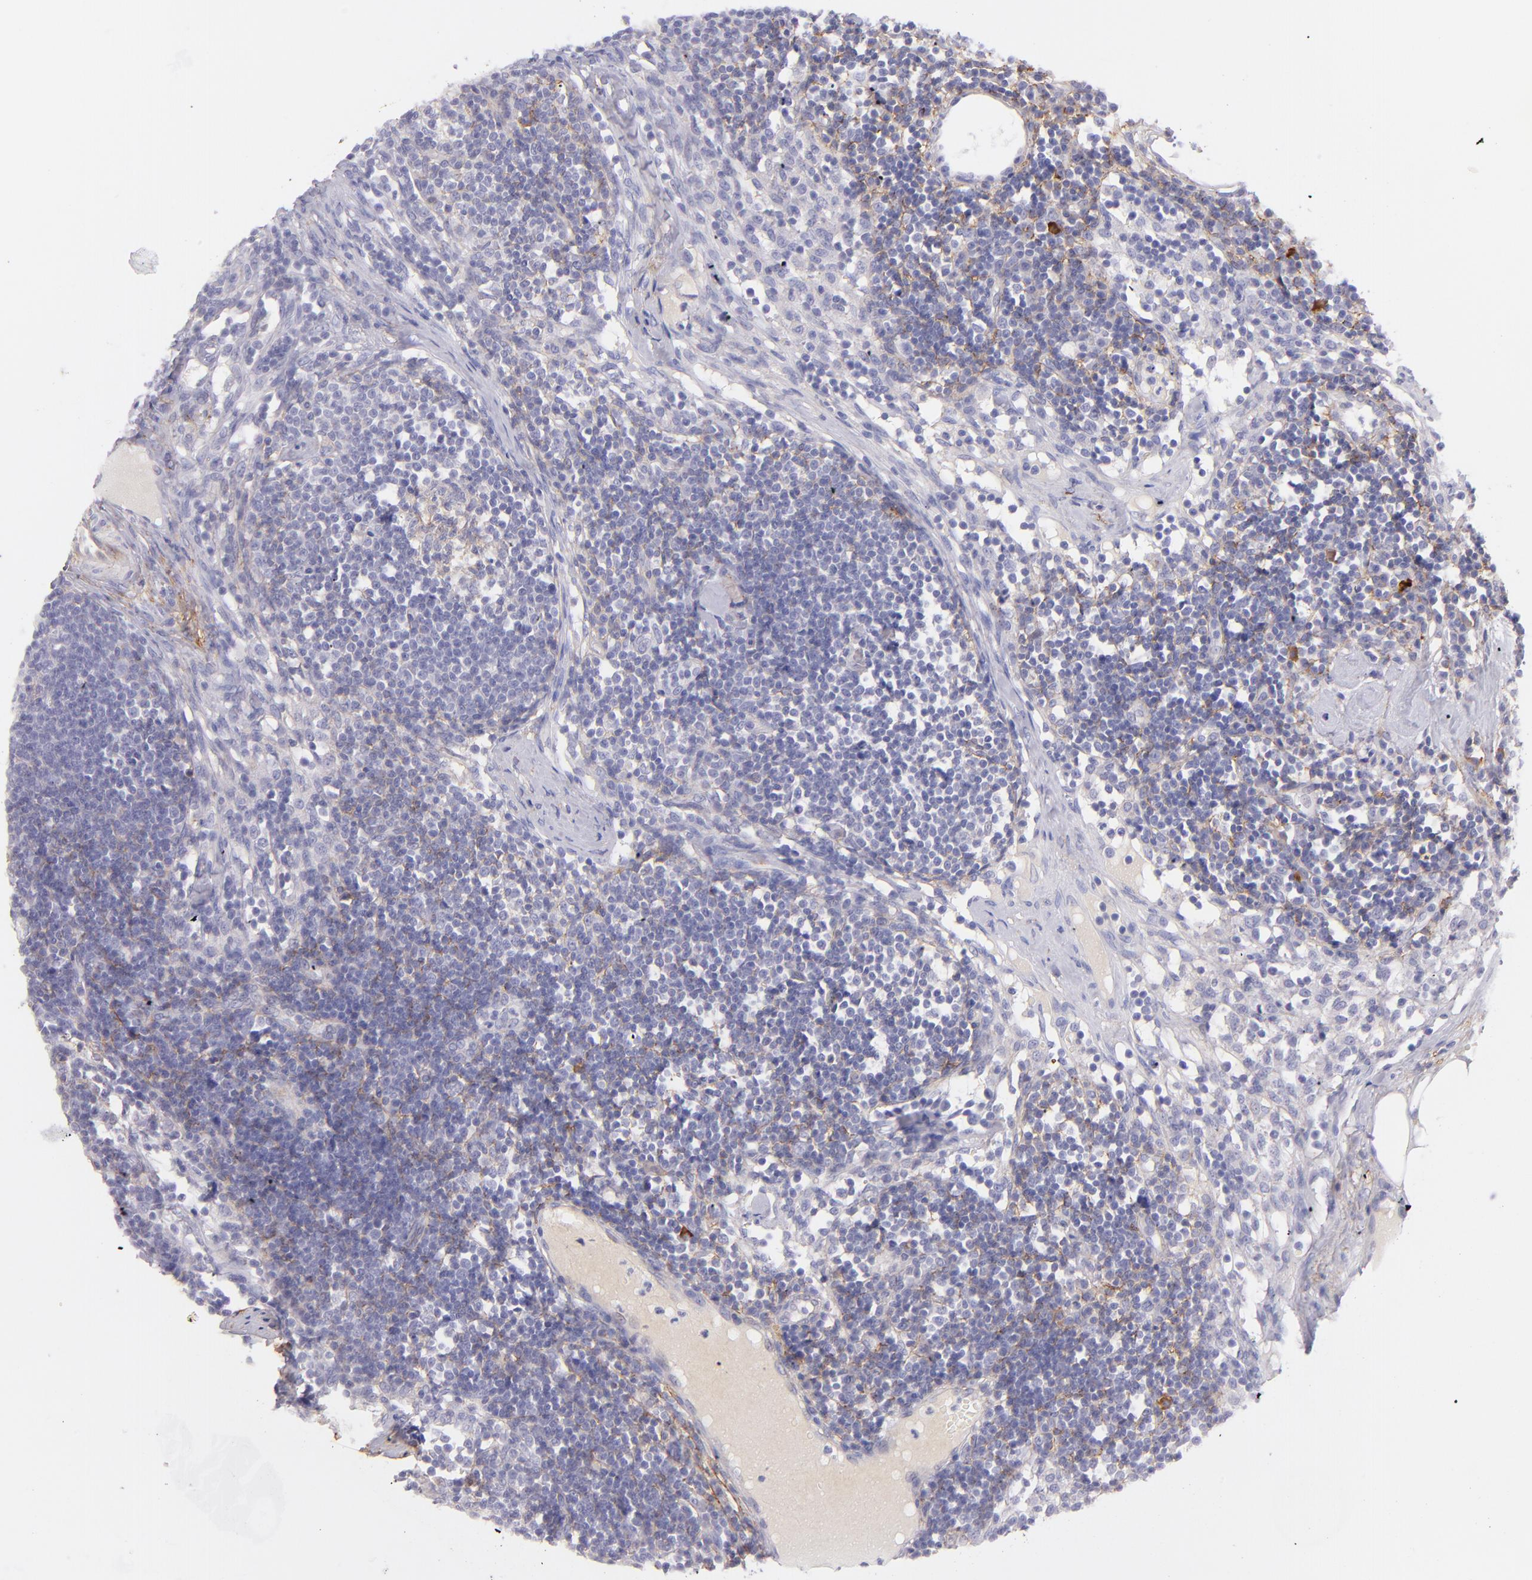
{"staining": {"intensity": "weak", "quantity": "<25%", "location": "cytoplasmic/membranous"}, "tissue": "lymph node", "cell_type": "Non-germinal center cells", "image_type": "normal", "snomed": [{"axis": "morphology", "description": "Normal tissue, NOS"}, {"axis": "topography", "description": "Lymph node"}], "caption": "Human lymph node stained for a protein using IHC displays no staining in non-germinal center cells.", "gene": "CD81", "patient": {"sex": "female", "age": 42}}